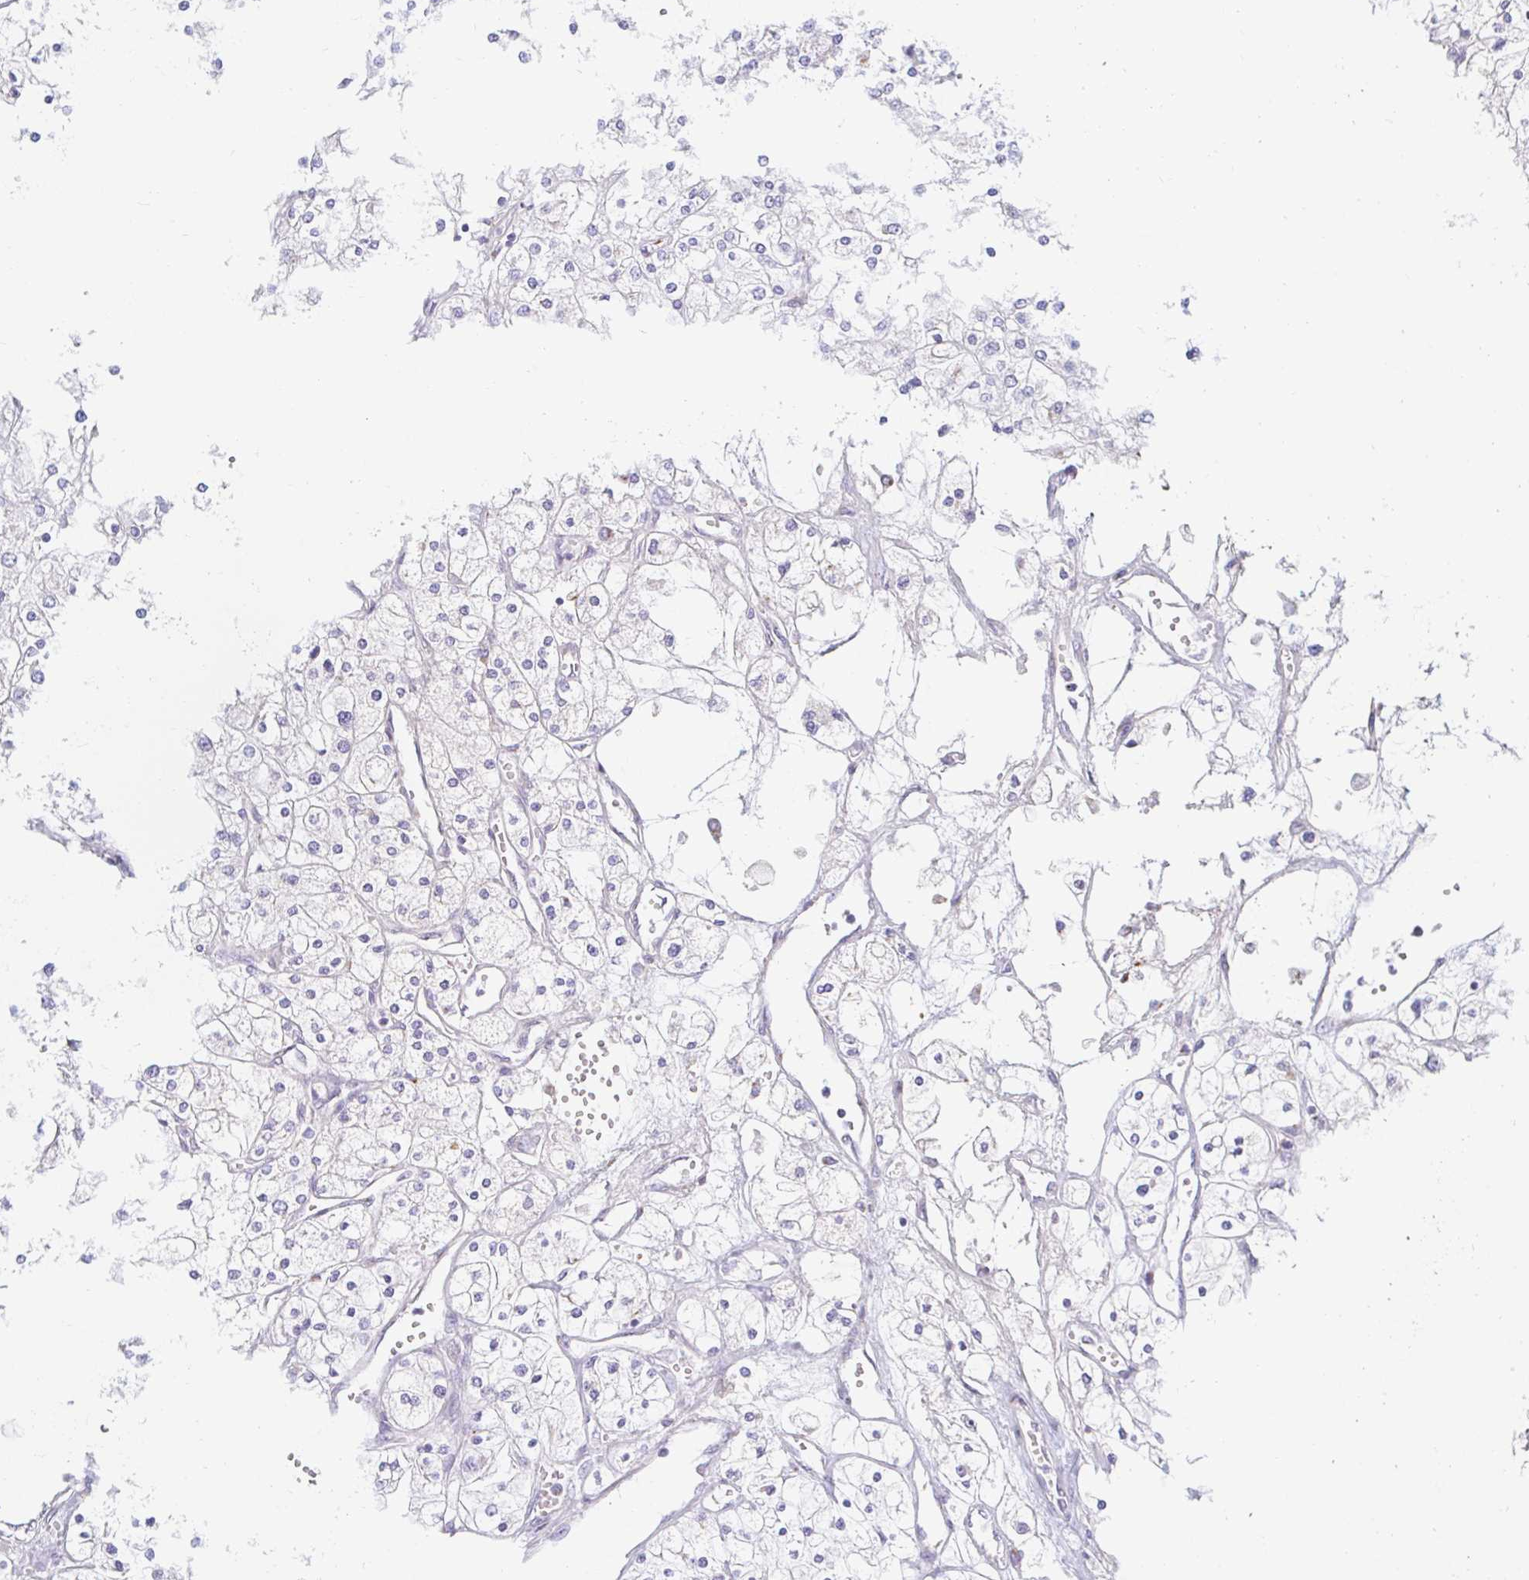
{"staining": {"intensity": "negative", "quantity": "none", "location": "none"}, "tissue": "renal cancer", "cell_type": "Tumor cells", "image_type": "cancer", "snomed": [{"axis": "morphology", "description": "Adenocarcinoma, NOS"}, {"axis": "topography", "description": "Kidney"}], "caption": "Tumor cells show no significant protein staining in renal cancer (adenocarcinoma).", "gene": "OR51D1", "patient": {"sex": "male", "age": 80}}